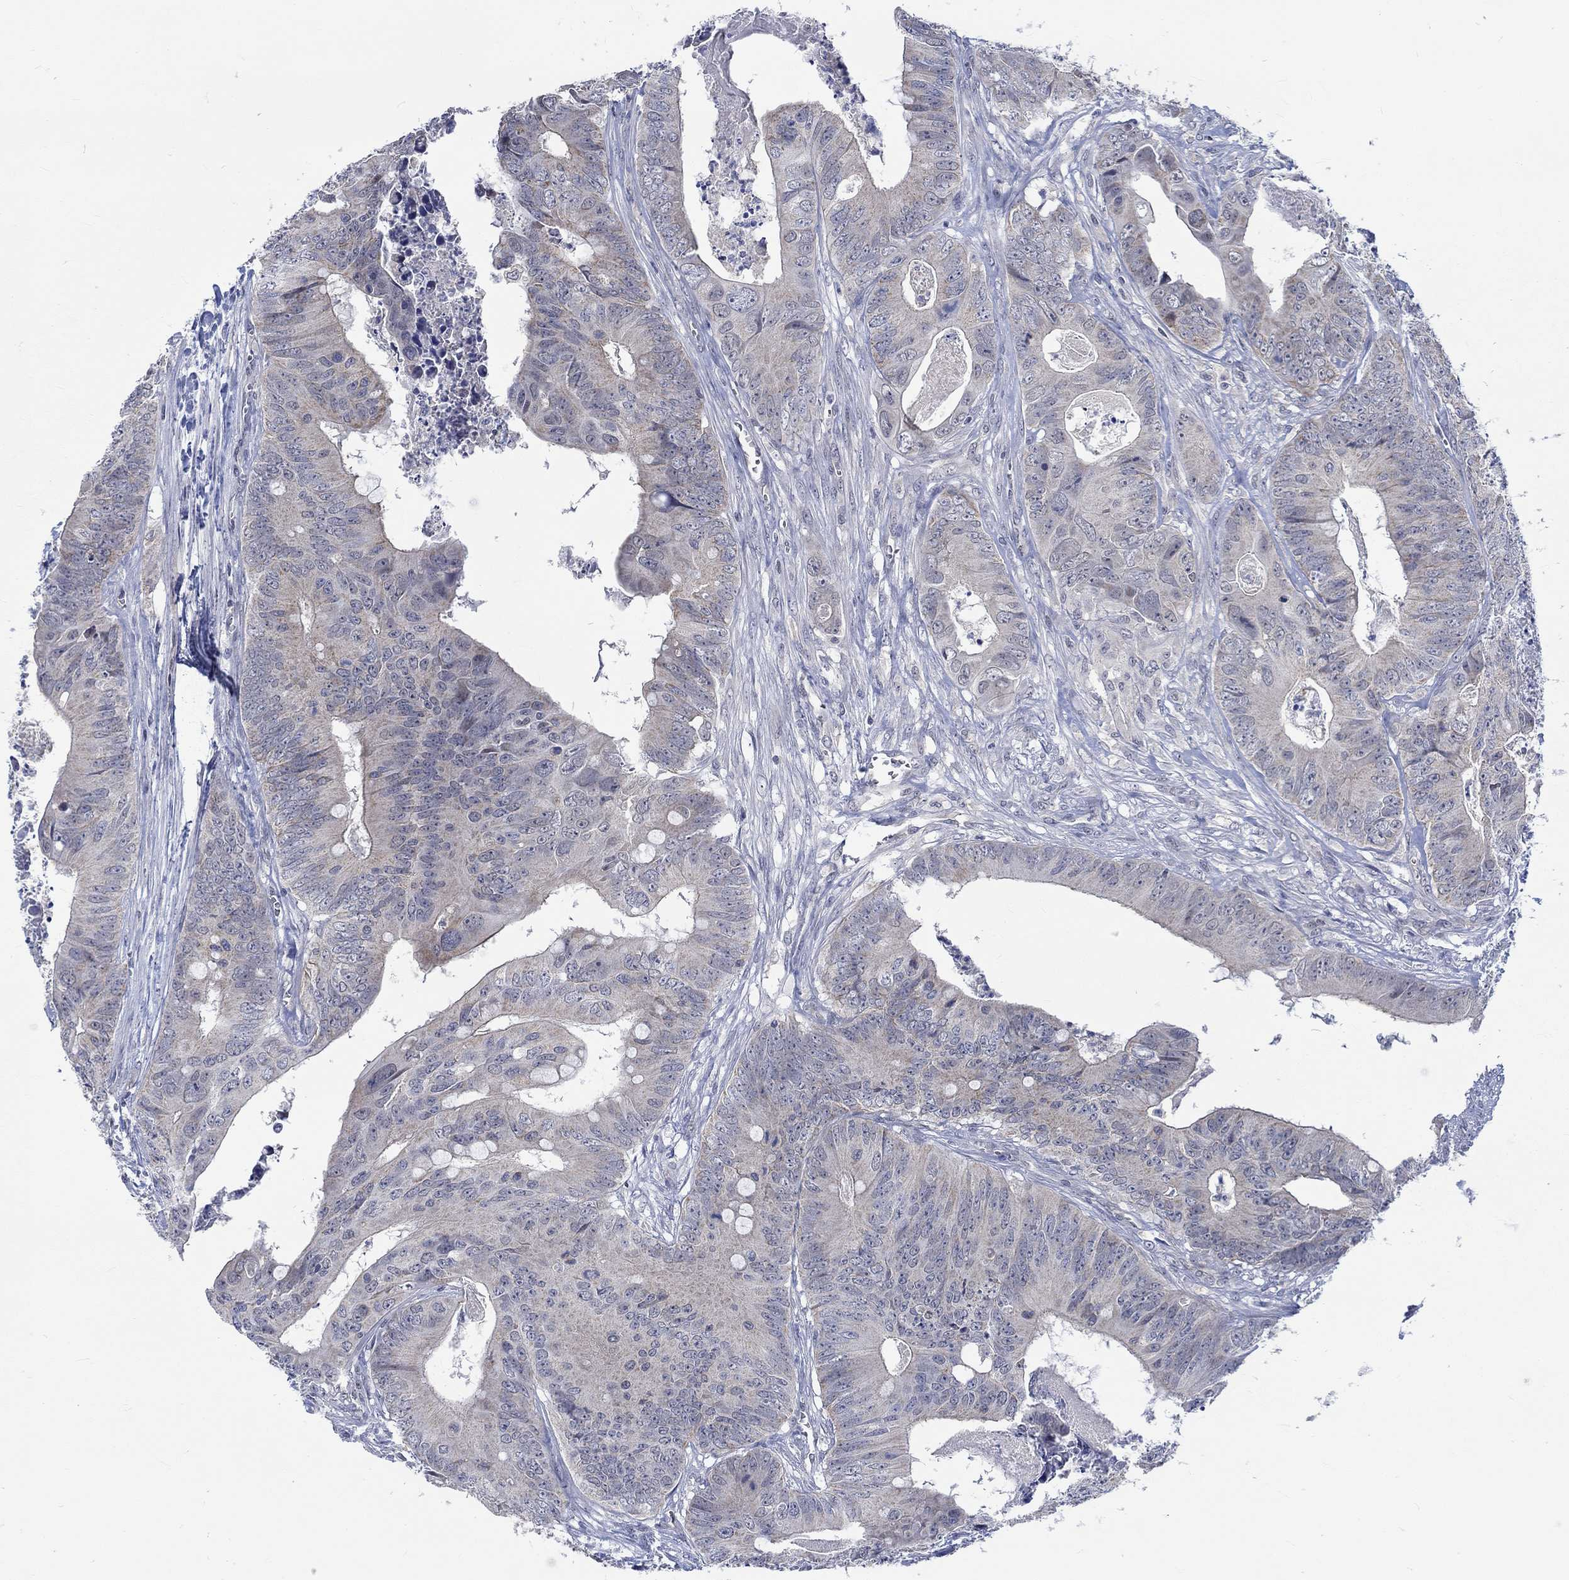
{"staining": {"intensity": "weak", "quantity": "<25%", "location": "cytoplasmic/membranous"}, "tissue": "colorectal cancer", "cell_type": "Tumor cells", "image_type": "cancer", "snomed": [{"axis": "morphology", "description": "Adenocarcinoma, NOS"}, {"axis": "topography", "description": "Colon"}], "caption": "Tumor cells are negative for protein expression in human colorectal adenocarcinoma.", "gene": "WASF1", "patient": {"sex": "male", "age": 84}}